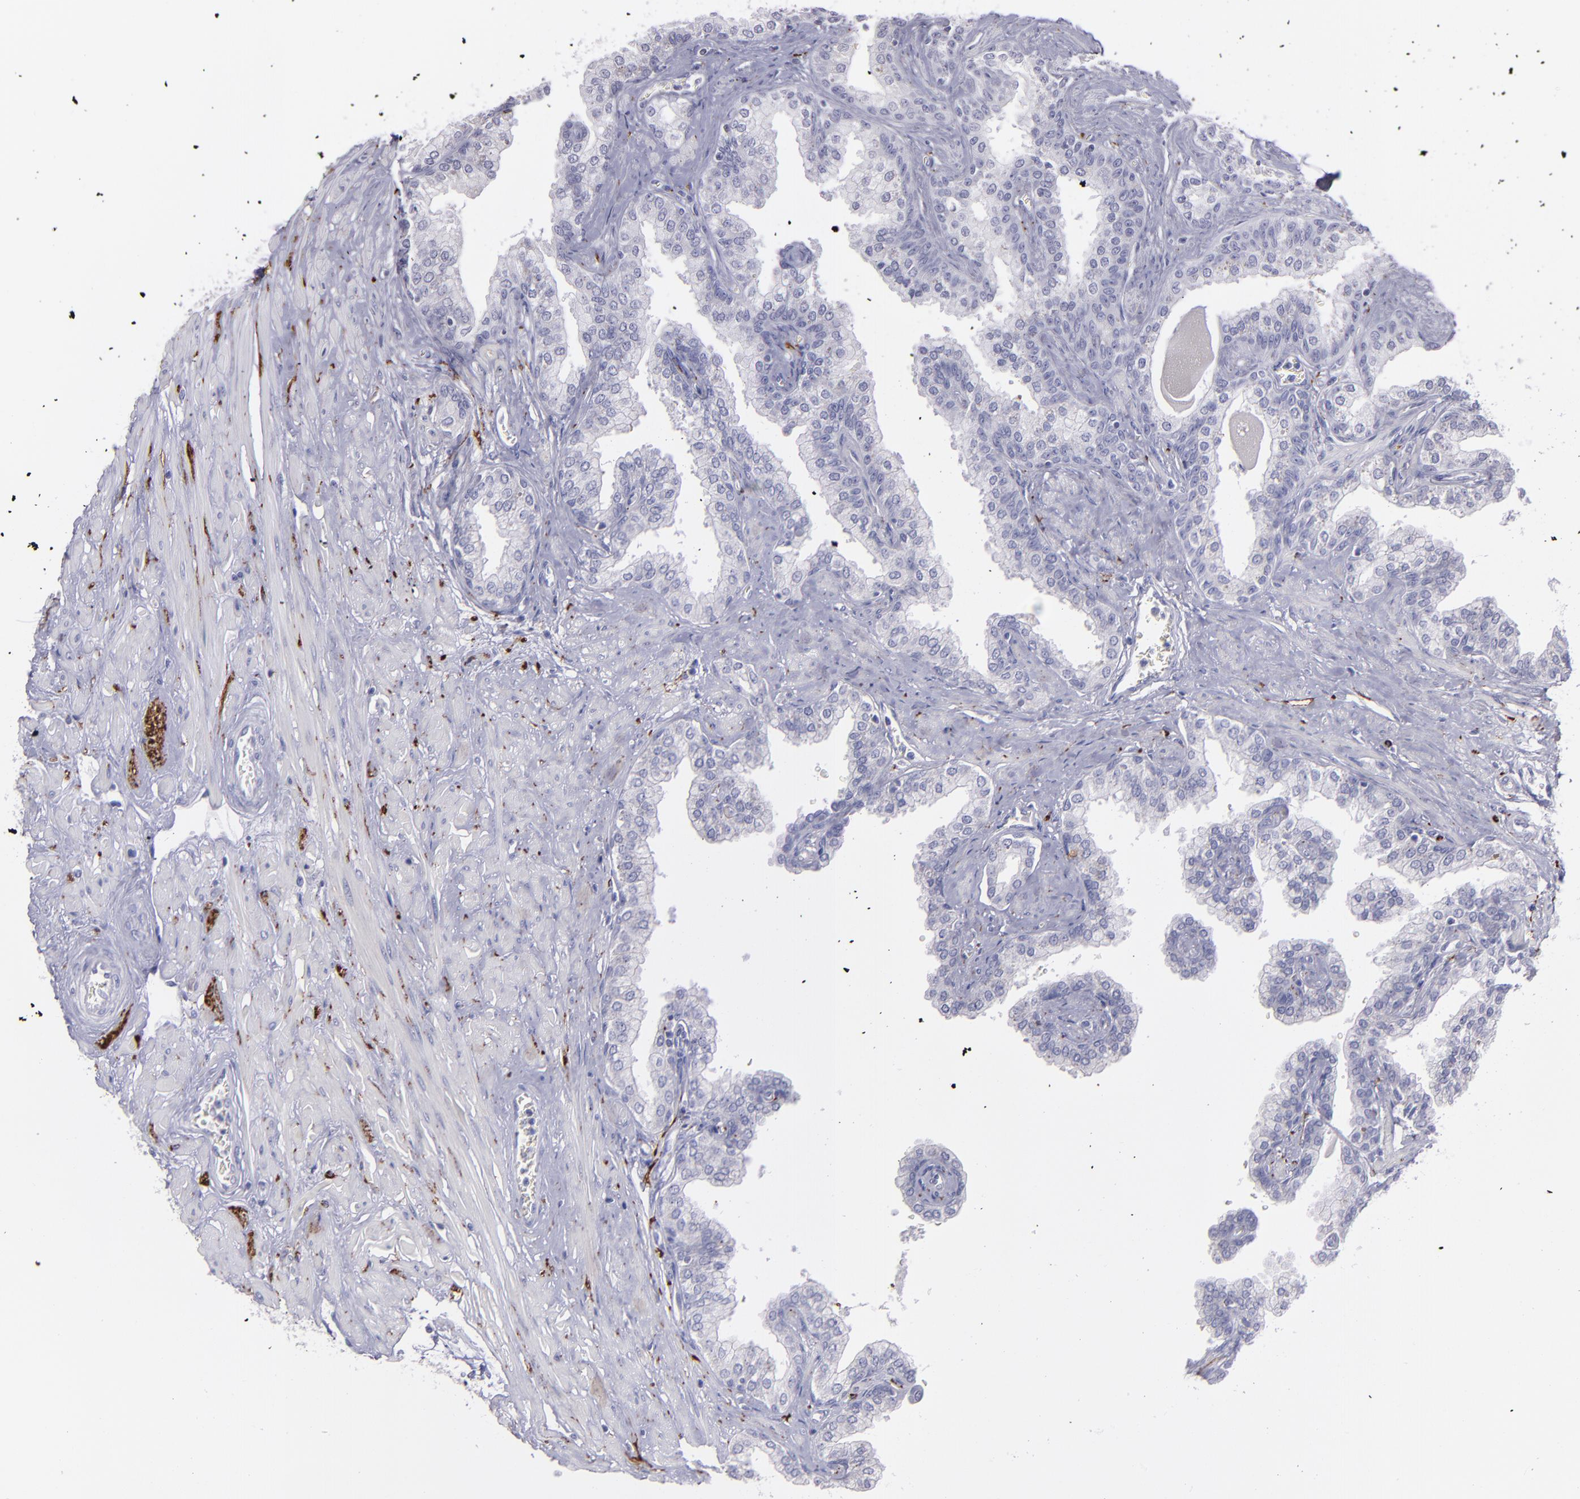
{"staining": {"intensity": "negative", "quantity": "none", "location": "none"}, "tissue": "prostate", "cell_type": "Glandular cells", "image_type": "normal", "snomed": [{"axis": "morphology", "description": "Normal tissue, NOS"}, {"axis": "topography", "description": "Prostate"}], "caption": "Immunohistochemistry (IHC) micrograph of unremarkable prostate: prostate stained with DAB shows no significant protein expression in glandular cells. (Brightfield microscopy of DAB (3,3'-diaminobenzidine) immunohistochemistry at high magnification).", "gene": "SNAP25", "patient": {"sex": "male", "age": 60}}